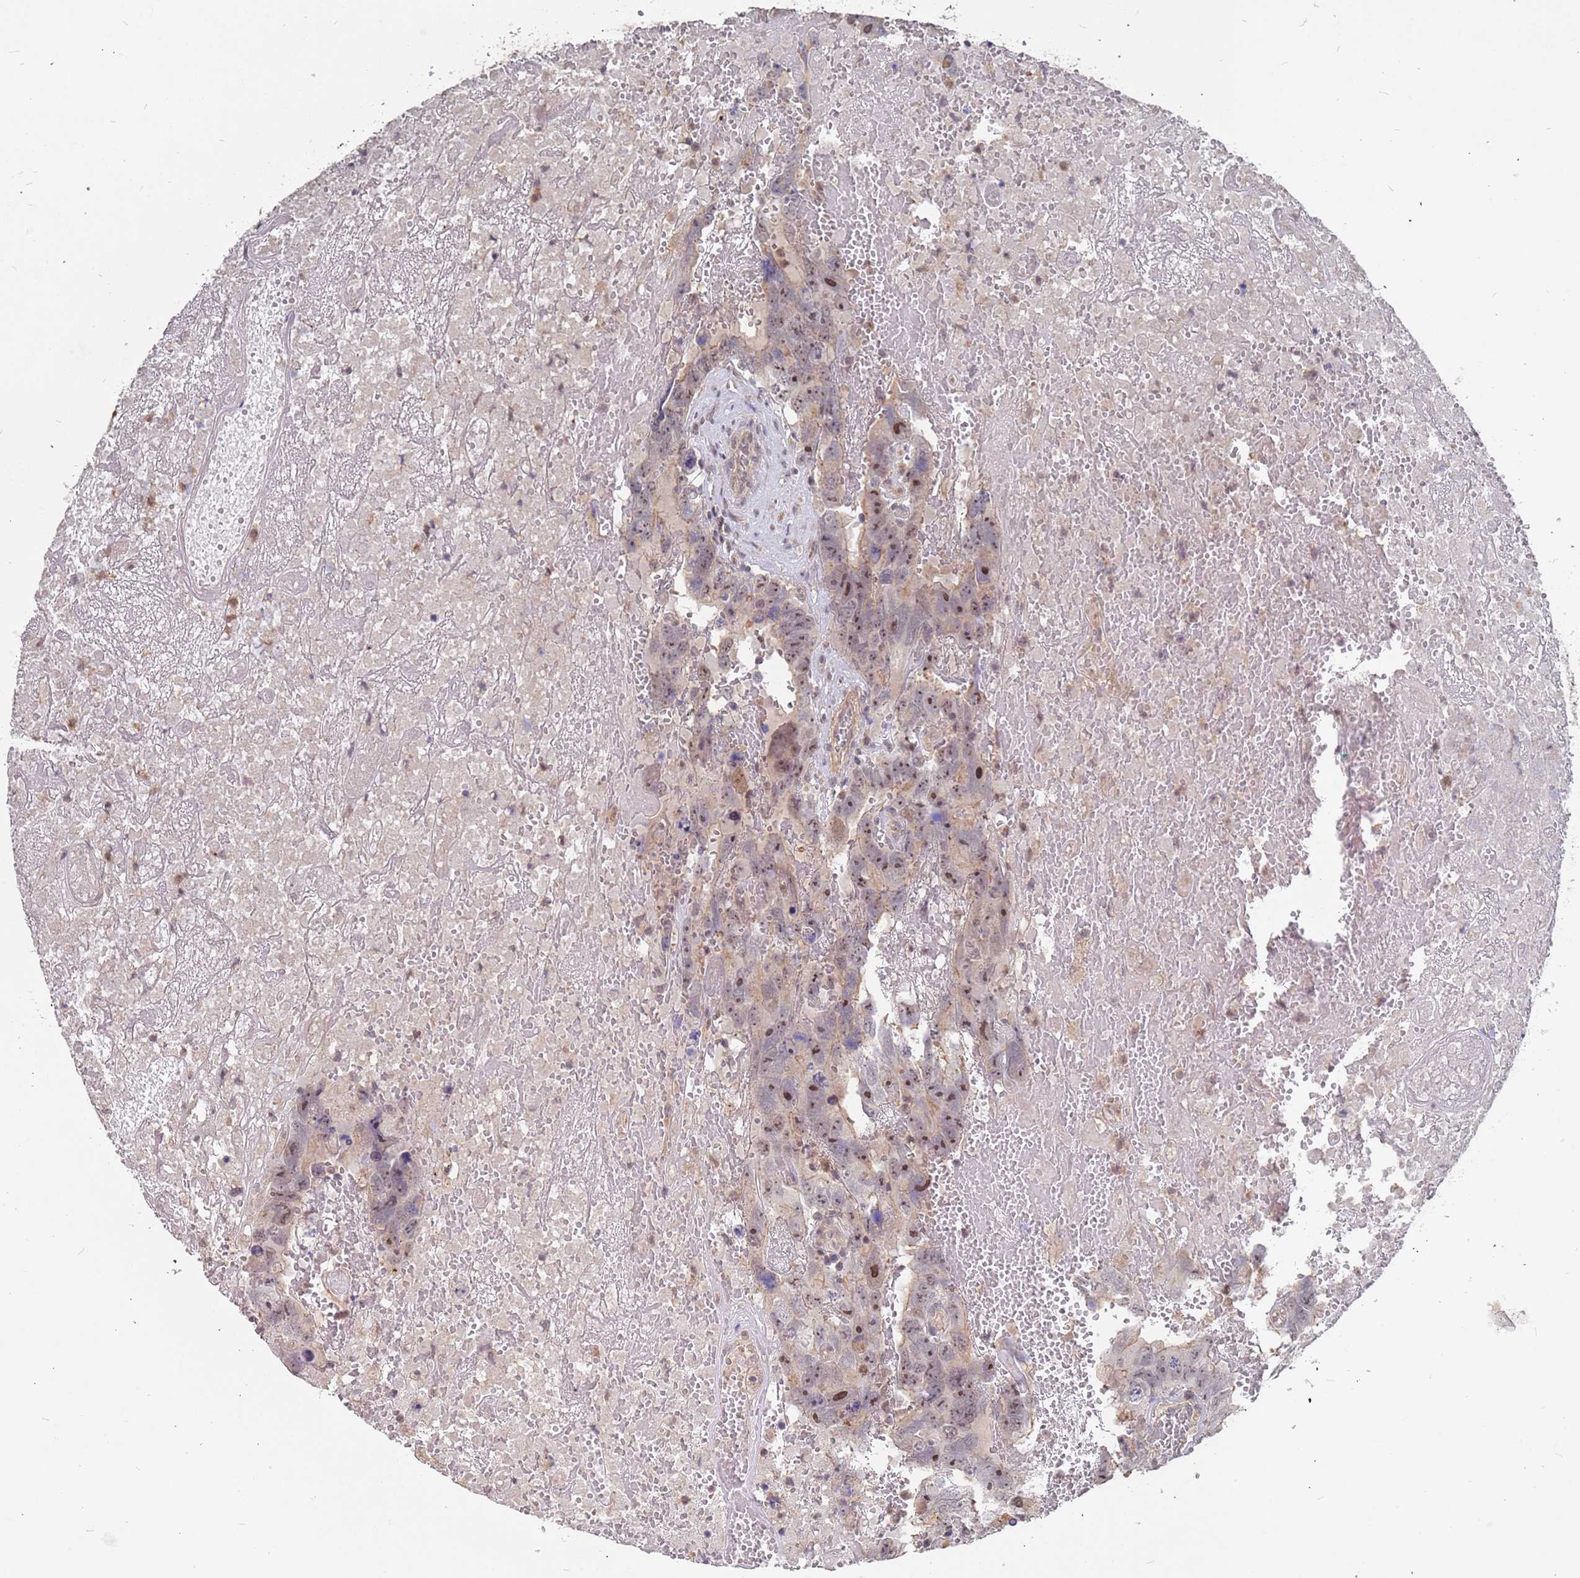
{"staining": {"intensity": "moderate", "quantity": ">75%", "location": "nuclear"}, "tissue": "testis cancer", "cell_type": "Tumor cells", "image_type": "cancer", "snomed": [{"axis": "morphology", "description": "Carcinoma, Embryonal, NOS"}, {"axis": "topography", "description": "Testis"}], "caption": "This micrograph reveals IHC staining of human testis embryonal carcinoma, with medium moderate nuclear expression in approximately >75% of tumor cells.", "gene": "TCEANC2", "patient": {"sex": "male", "age": 45}}